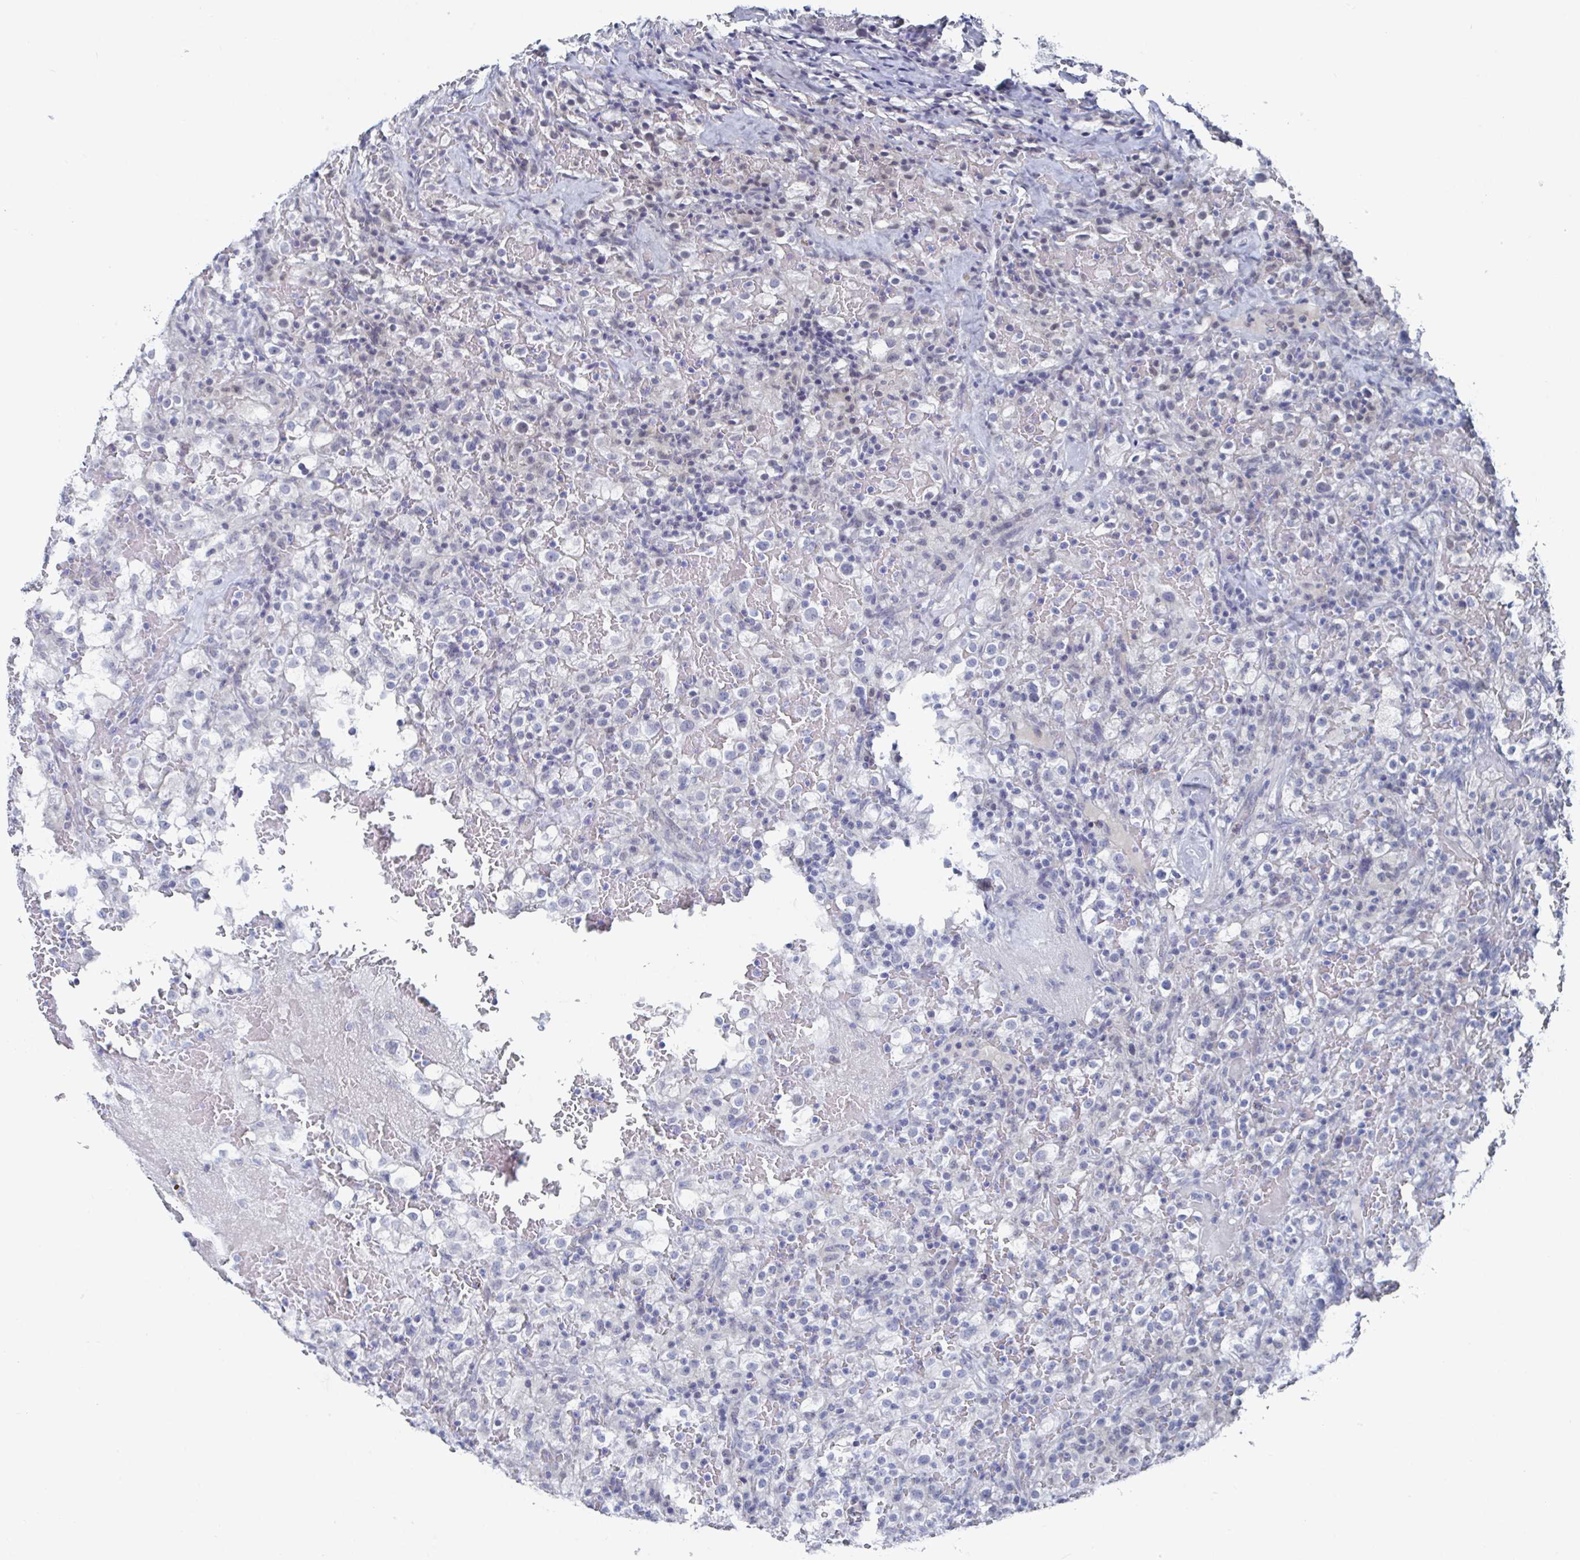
{"staining": {"intensity": "negative", "quantity": "none", "location": "none"}, "tissue": "renal cancer", "cell_type": "Tumor cells", "image_type": "cancer", "snomed": [{"axis": "morphology", "description": "Adenocarcinoma, NOS"}, {"axis": "topography", "description": "Kidney"}], "caption": "Immunohistochemistry of renal adenocarcinoma exhibits no staining in tumor cells. Brightfield microscopy of IHC stained with DAB (brown) and hematoxylin (blue), captured at high magnification.", "gene": "CAMKV", "patient": {"sex": "female", "age": 74}}